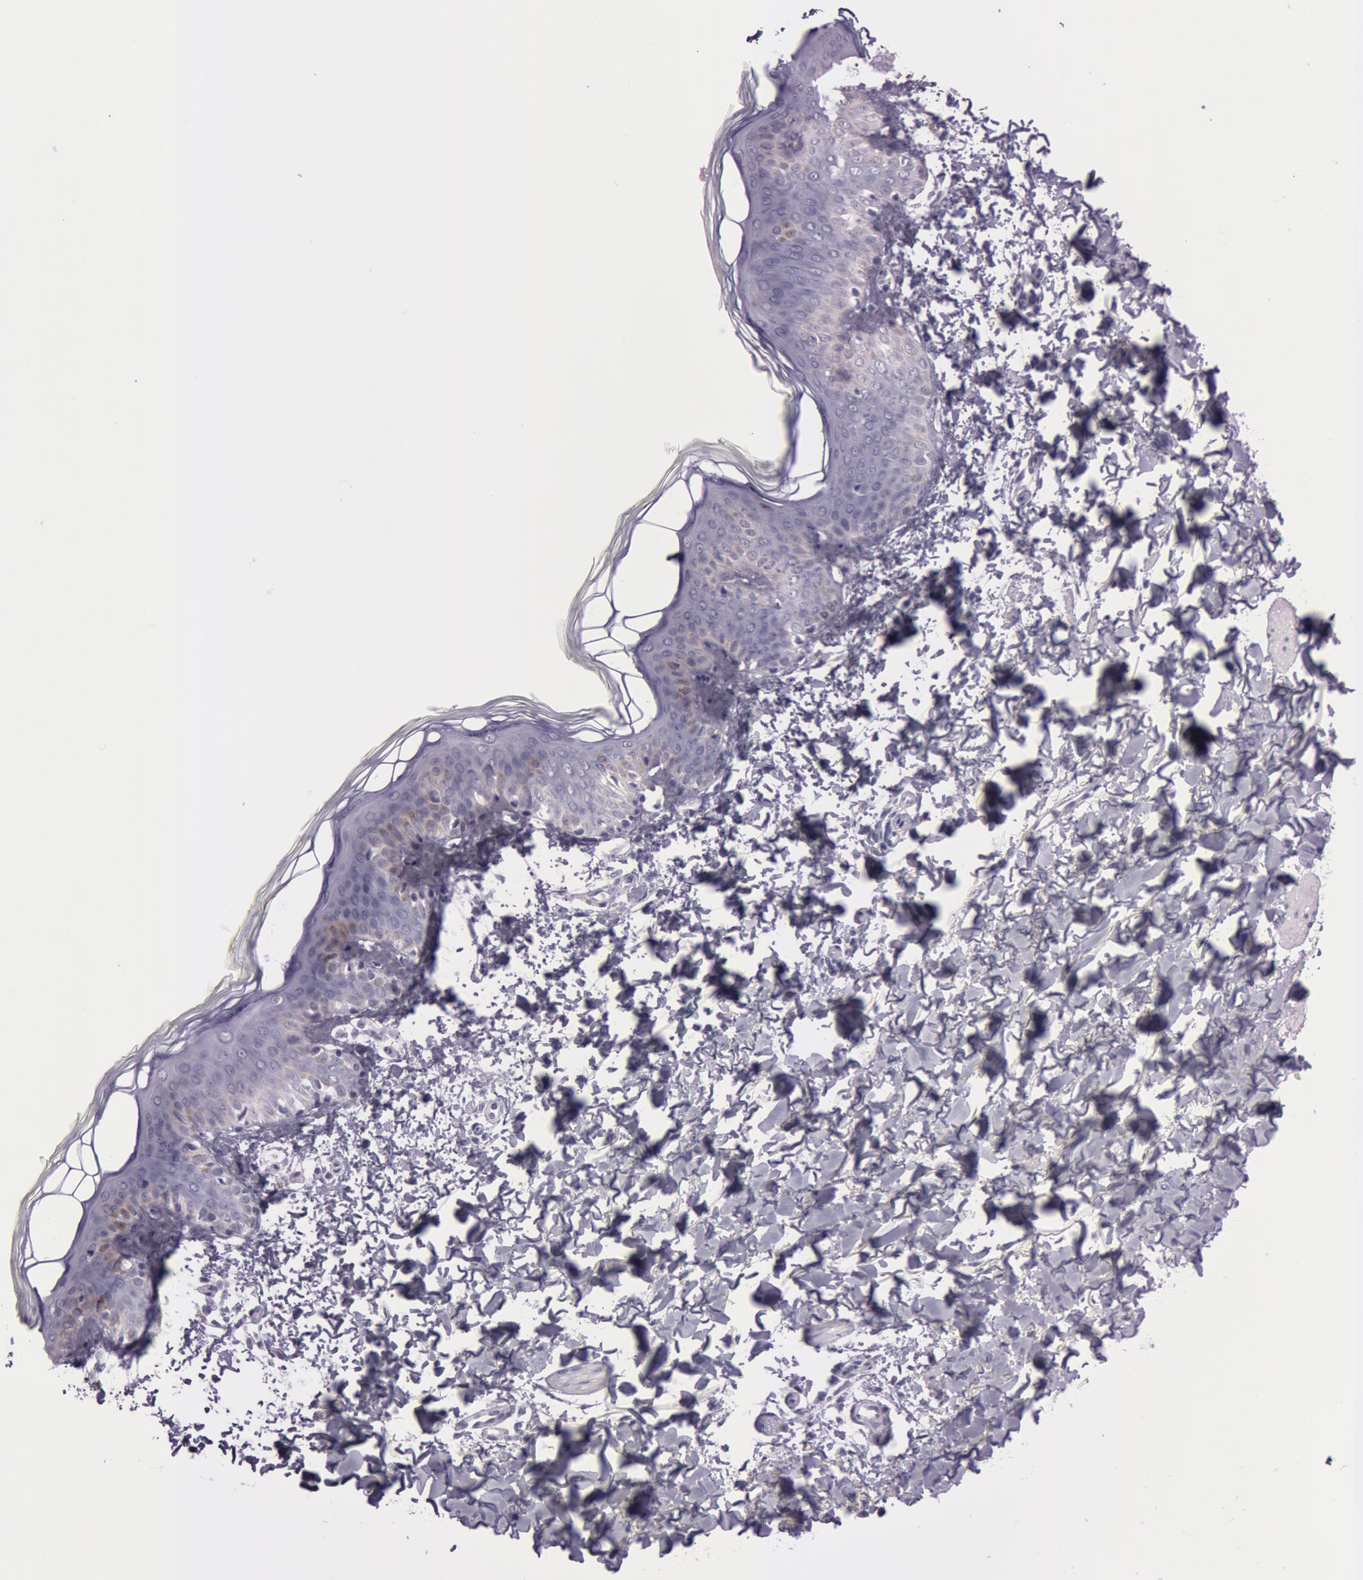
{"staining": {"intensity": "negative", "quantity": "none", "location": "none"}, "tissue": "skin", "cell_type": "Fibroblasts", "image_type": "normal", "snomed": [{"axis": "morphology", "description": "Normal tissue, NOS"}, {"axis": "topography", "description": "Skin"}], "caption": "Immunohistochemistry (IHC) photomicrograph of benign human skin stained for a protein (brown), which displays no staining in fibroblasts.", "gene": "FOLH1", "patient": {"sex": "female", "age": 4}}